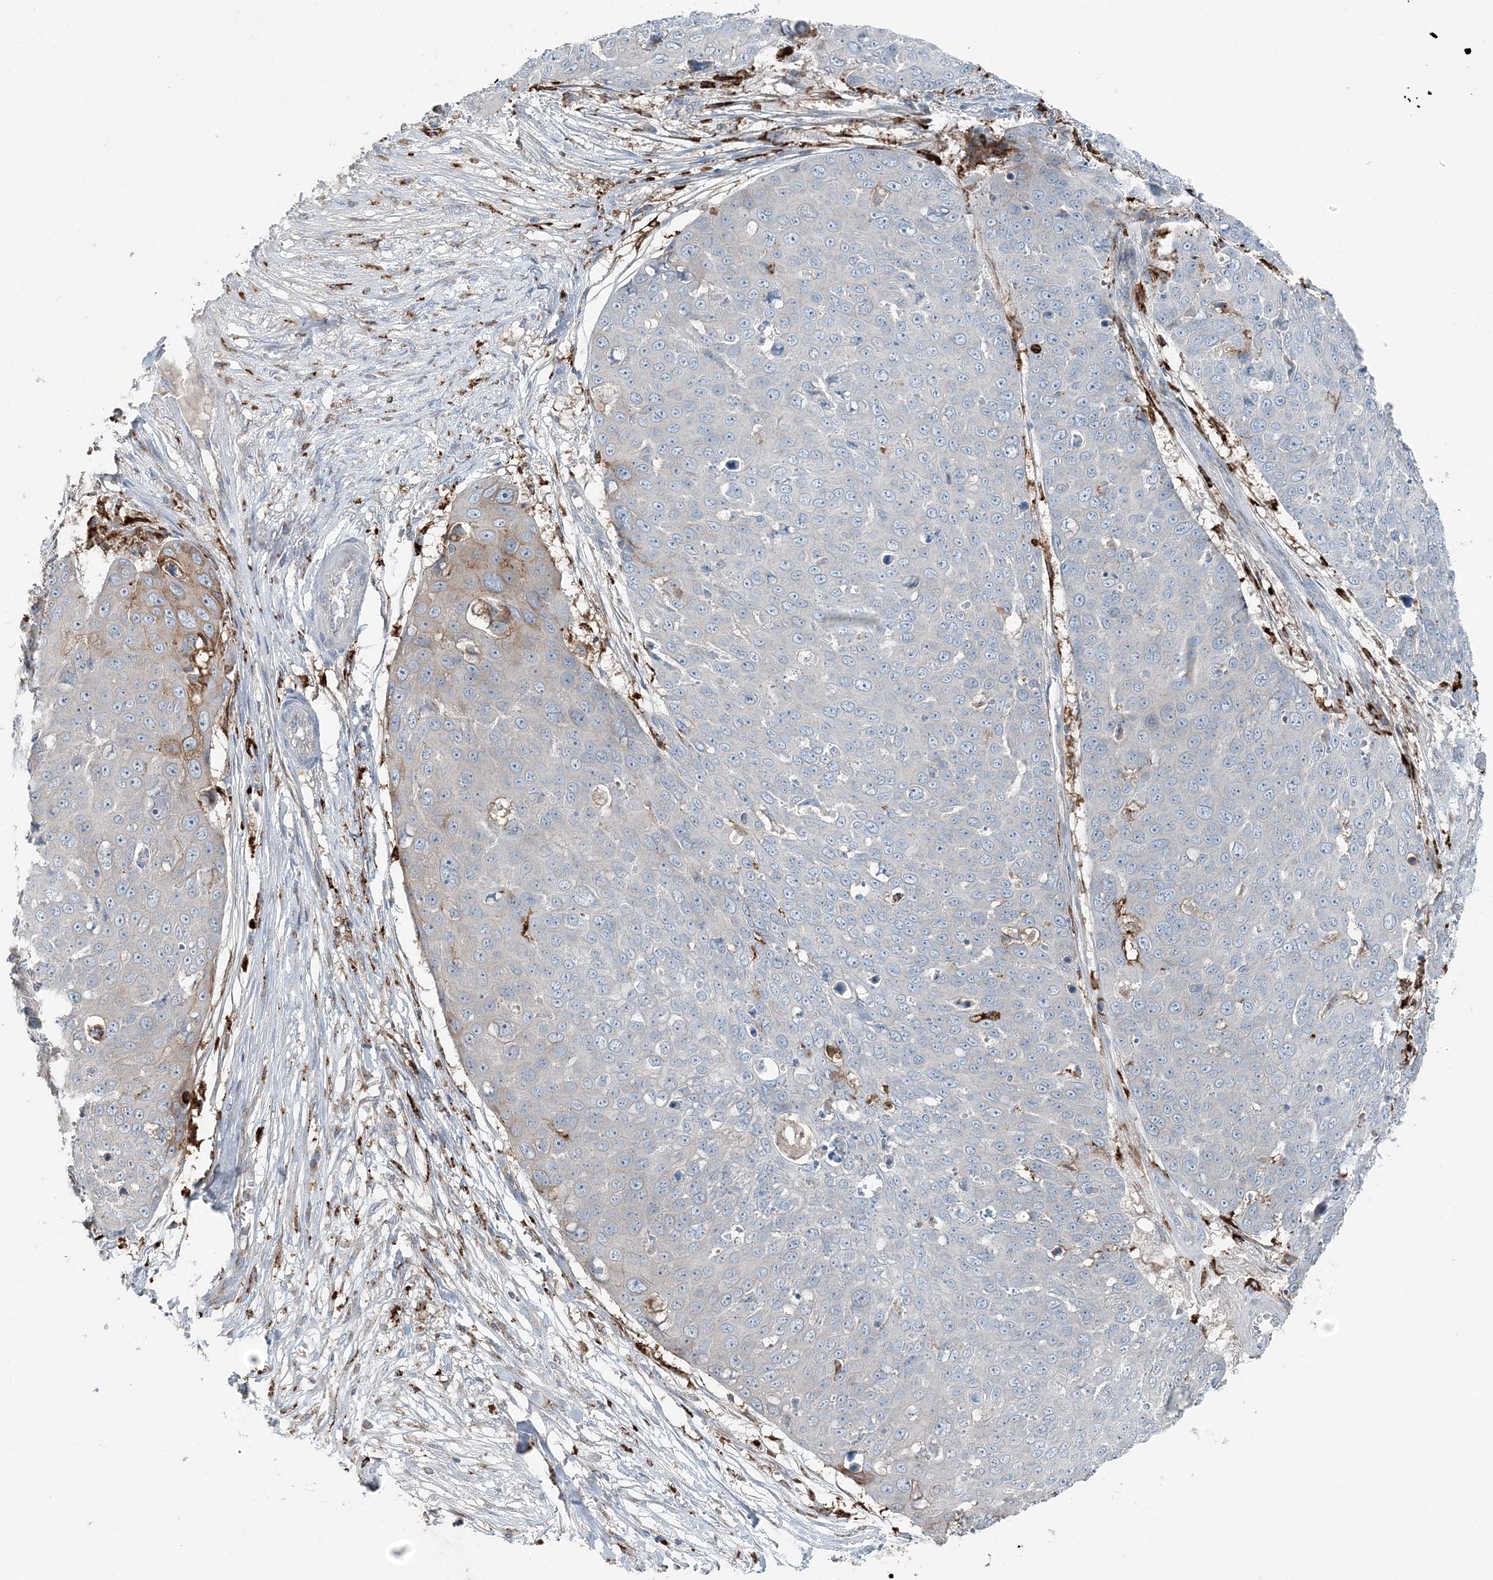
{"staining": {"intensity": "negative", "quantity": "none", "location": "none"}, "tissue": "skin cancer", "cell_type": "Tumor cells", "image_type": "cancer", "snomed": [{"axis": "morphology", "description": "Squamous cell carcinoma, NOS"}, {"axis": "topography", "description": "Skin"}], "caption": "DAB immunohistochemical staining of skin cancer demonstrates no significant expression in tumor cells.", "gene": "KY", "patient": {"sex": "male", "age": 71}}